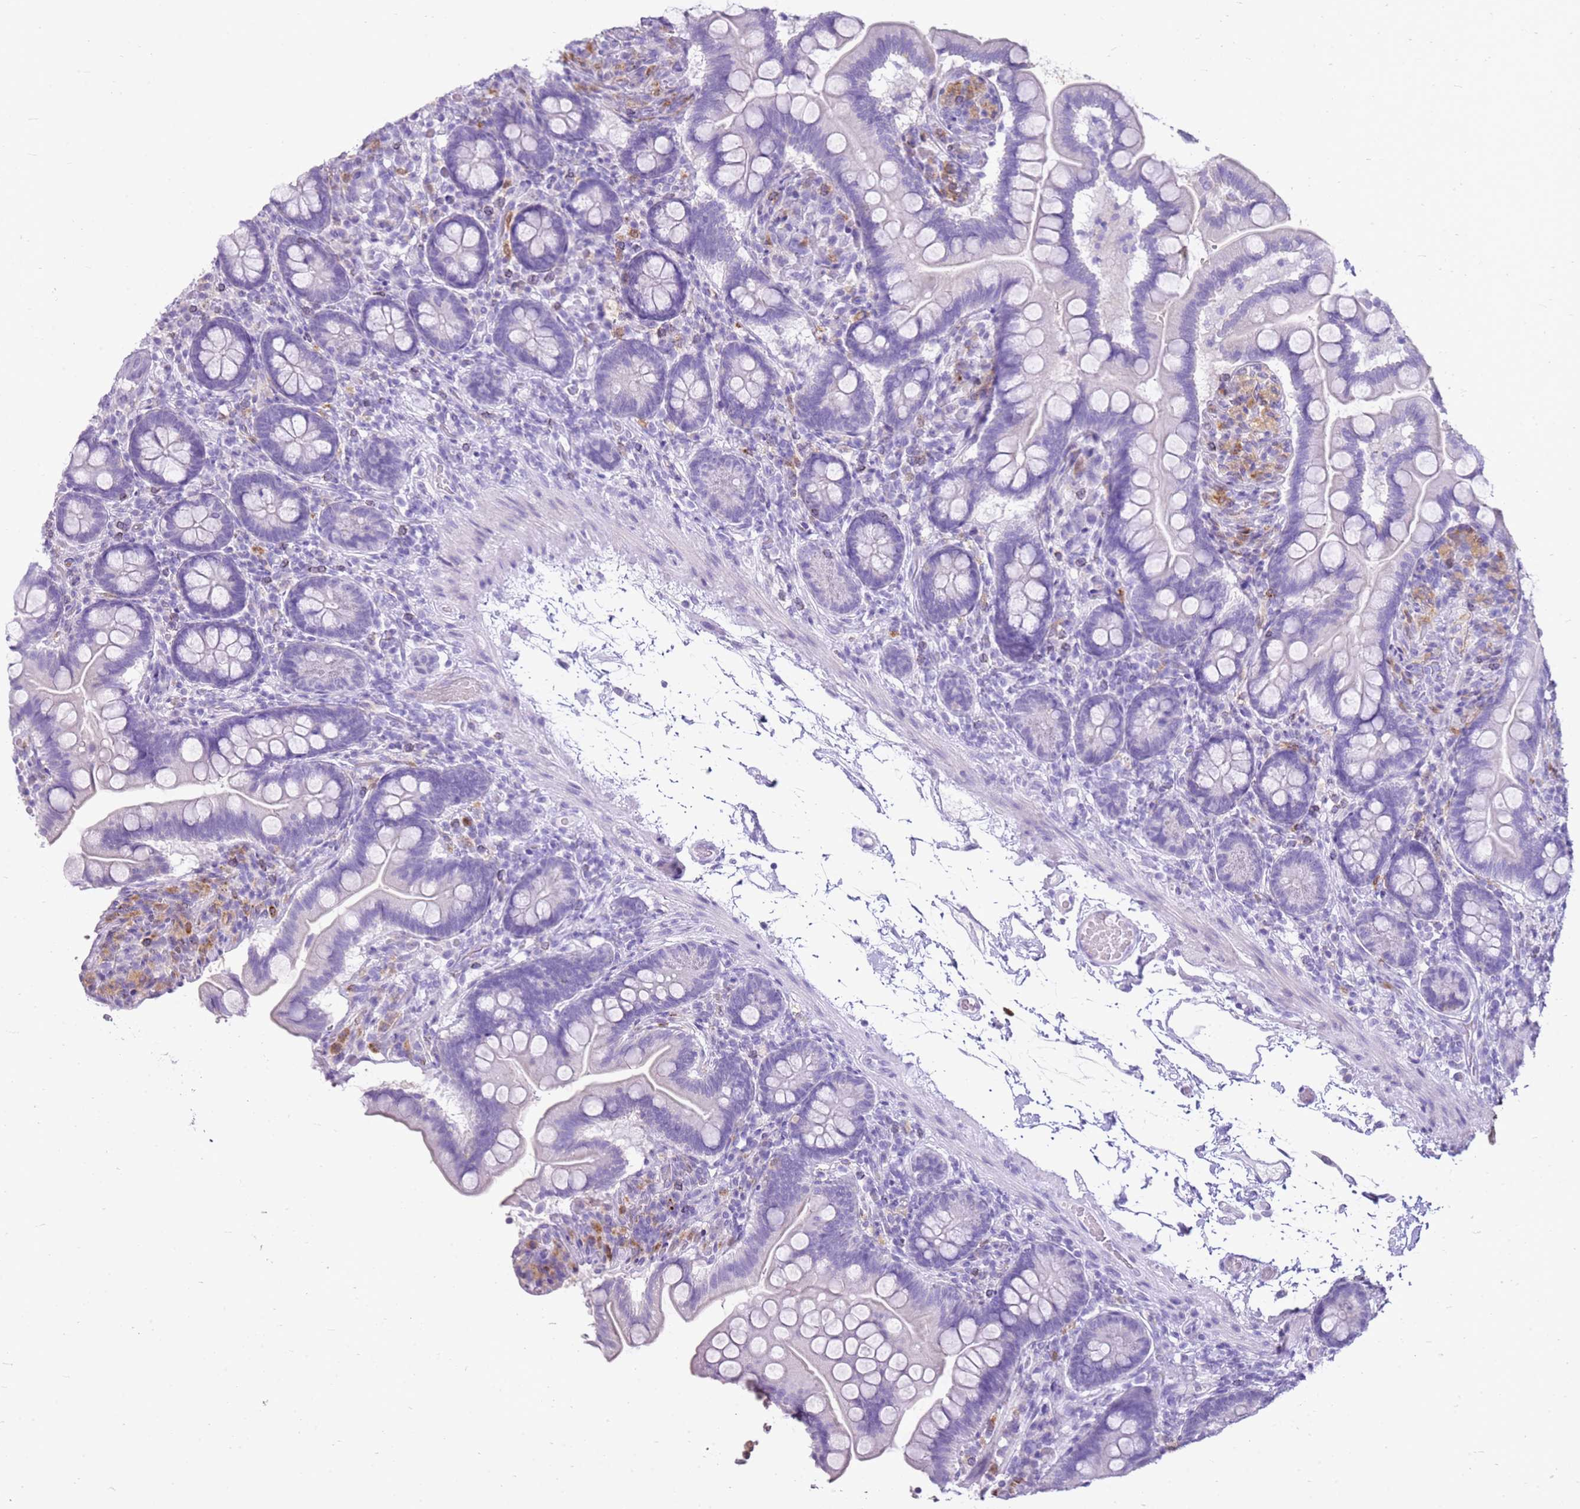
{"staining": {"intensity": "negative", "quantity": "none", "location": "none"}, "tissue": "small intestine", "cell_type": "Glandular cells", "image_type": "normal", "snomed": [{"axis": "morphology", "description": "Normal tissue, NOS"}, {"axis": "topography", "description": "Small intestine"}], "caption": "Immunohistochemistry of normal small intestine displays no expression in glandular cells. Brightfield microscopy of immunohistochemistry (IHC) stained with DAB (brown) and hematoxylin (blue), captured at high magnification.", "gene": "CSTA", "patient": {"sex": "female", "age": 64}}